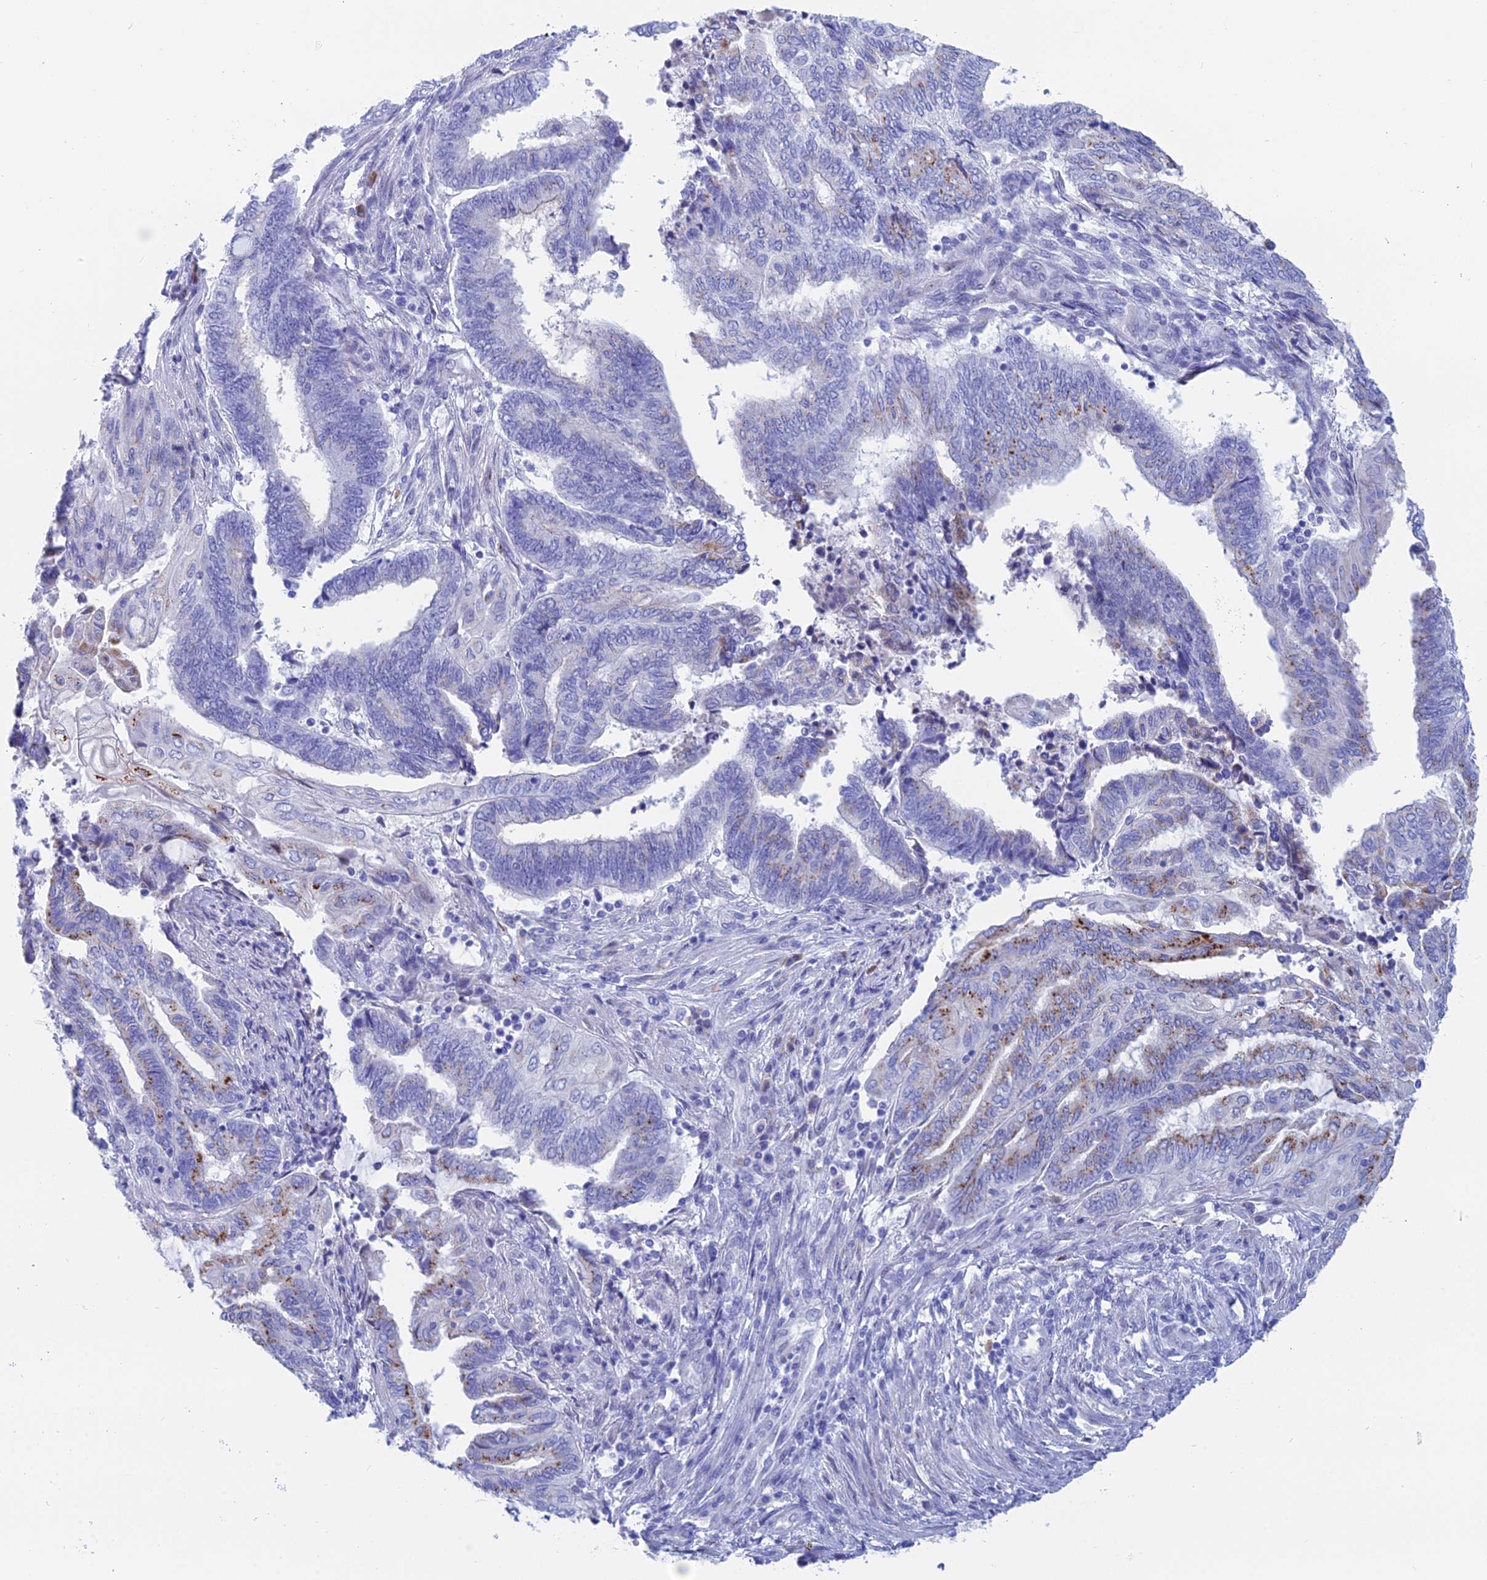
{"staining": {"intensity": "moderate", "quantity": "<25%", "location": "cytoplasmic/membranous"}, "tissue": "endometrial cancer", "cell_type": "Tumor cells", "image_type": "cancer", "snomed": [{"axis": "morphology", "description": "Adenocarcinoma, NOS"}, {"axis": "topography", "description": "Uterus"}, {"axis": "topography", "description": "Endometrium"}], "caption": "A low amount of moderate cytoplasmic/membranous expression is appreciated in approximately <25% of tumor cells in adenocarcinoma (endometrial) tissue.", "gene": "ERICH4", "patient": {"sex": "female", "age": 70}}